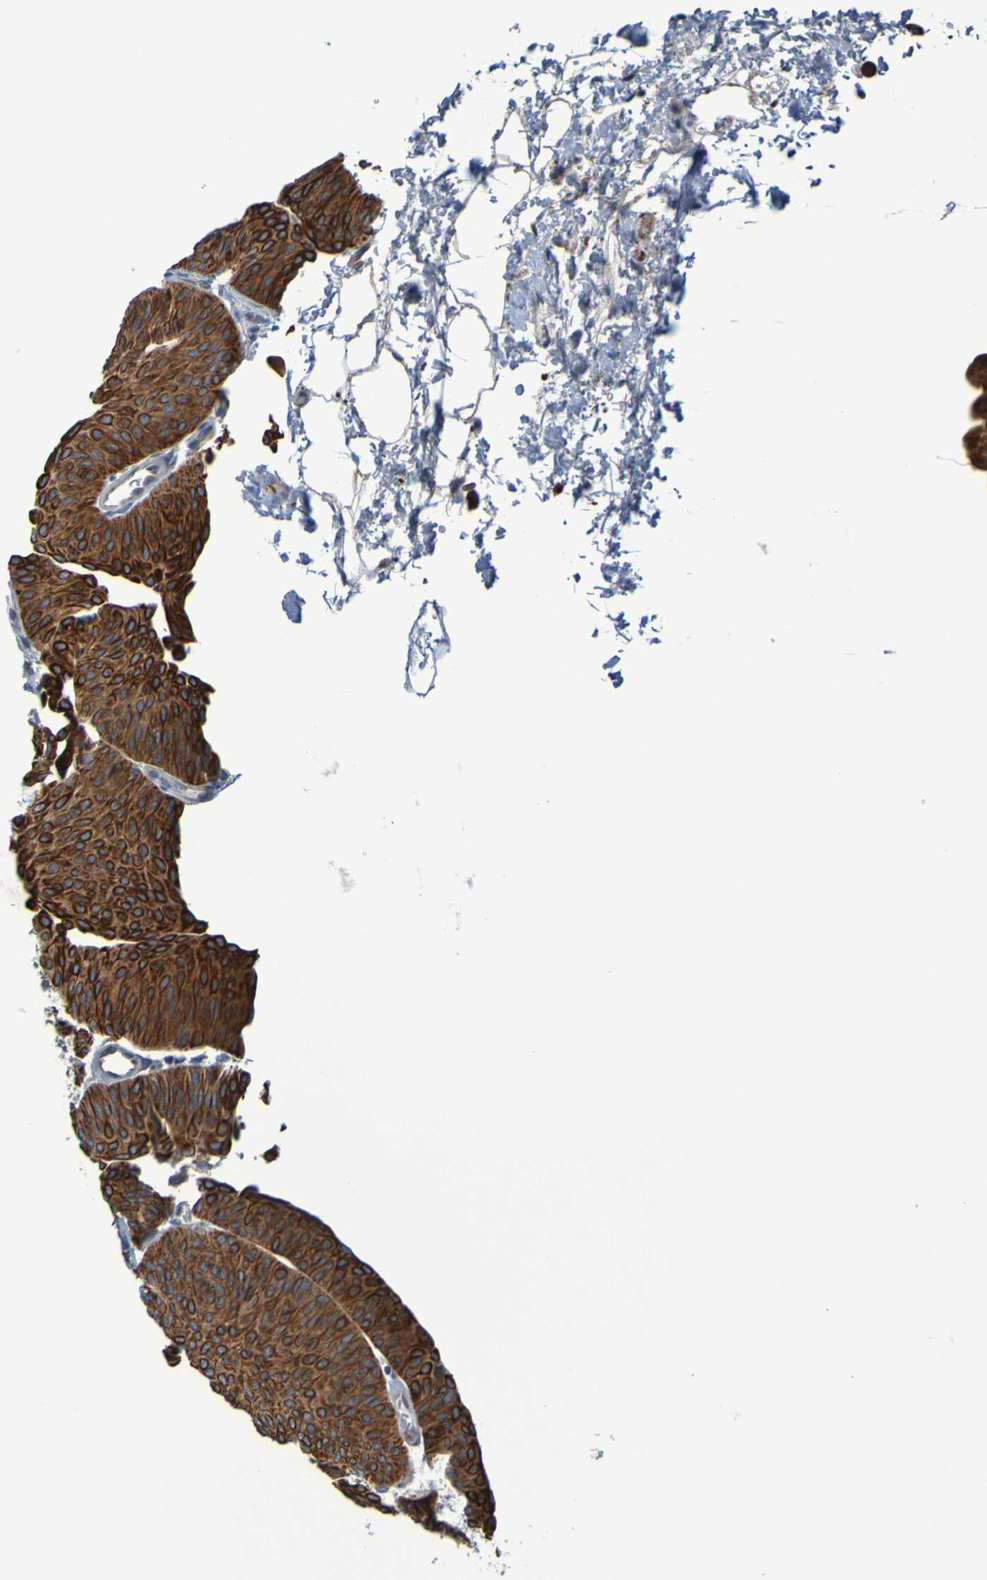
{"staining": {"intensity": "strong", "quantity": ">75%", "location": "cytoplasmic/membranous"}, "tissue": "urothelial cancer", "cell_type": "Tumor cells", "image_type": "cancer", "snomed": [{"axis": "morphology", "description": "Urothelial carcinoma, Low grade"}, {"axis": "topography", "description": "Urinary bladder"}], "caption": "Approximately >75% of tumor cells in urothelial cancer show strong cytoplasmic/membranous protein staining as visualized by brown immunohistochemical staining.", "gene": "NPRL3", "patient": {"sex": "female", "age": 60}}